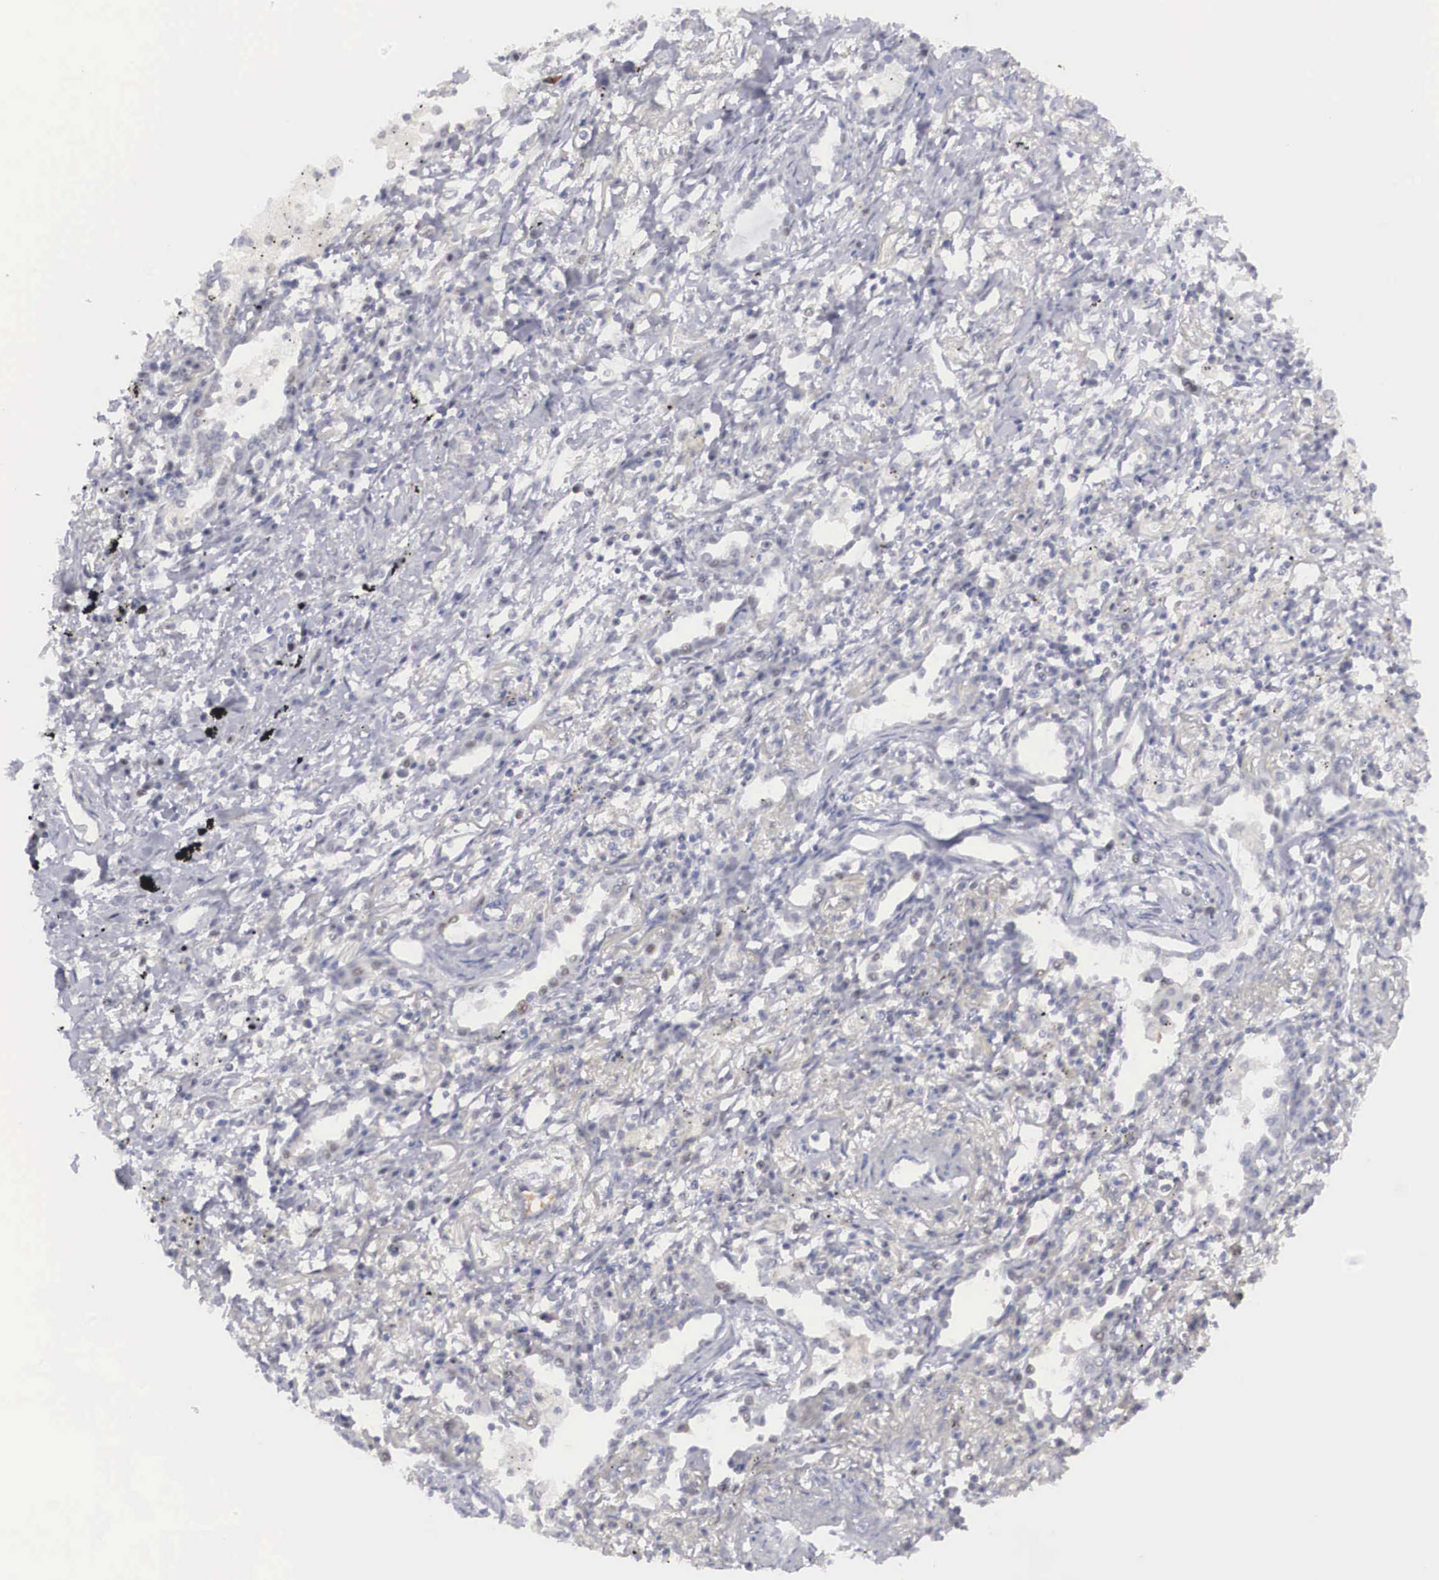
{"staining": {"intensity": "negative", "quantity": "none", "location": "none"}, "tissue": "lung cancer", "cell_type": "Tumor cells", "image_type": "cancer", "snomed": [{"axis": "morphology", "description": "Adenocarcinoma, NOS"}, {"axis": "topography", "description": "Lung"}], "caption": "Tumor cells are negative for protein expression in human adenocarcinoma (lung).", "gene": "RBPJ", "patient": {"sex": "male", "age": 60}}